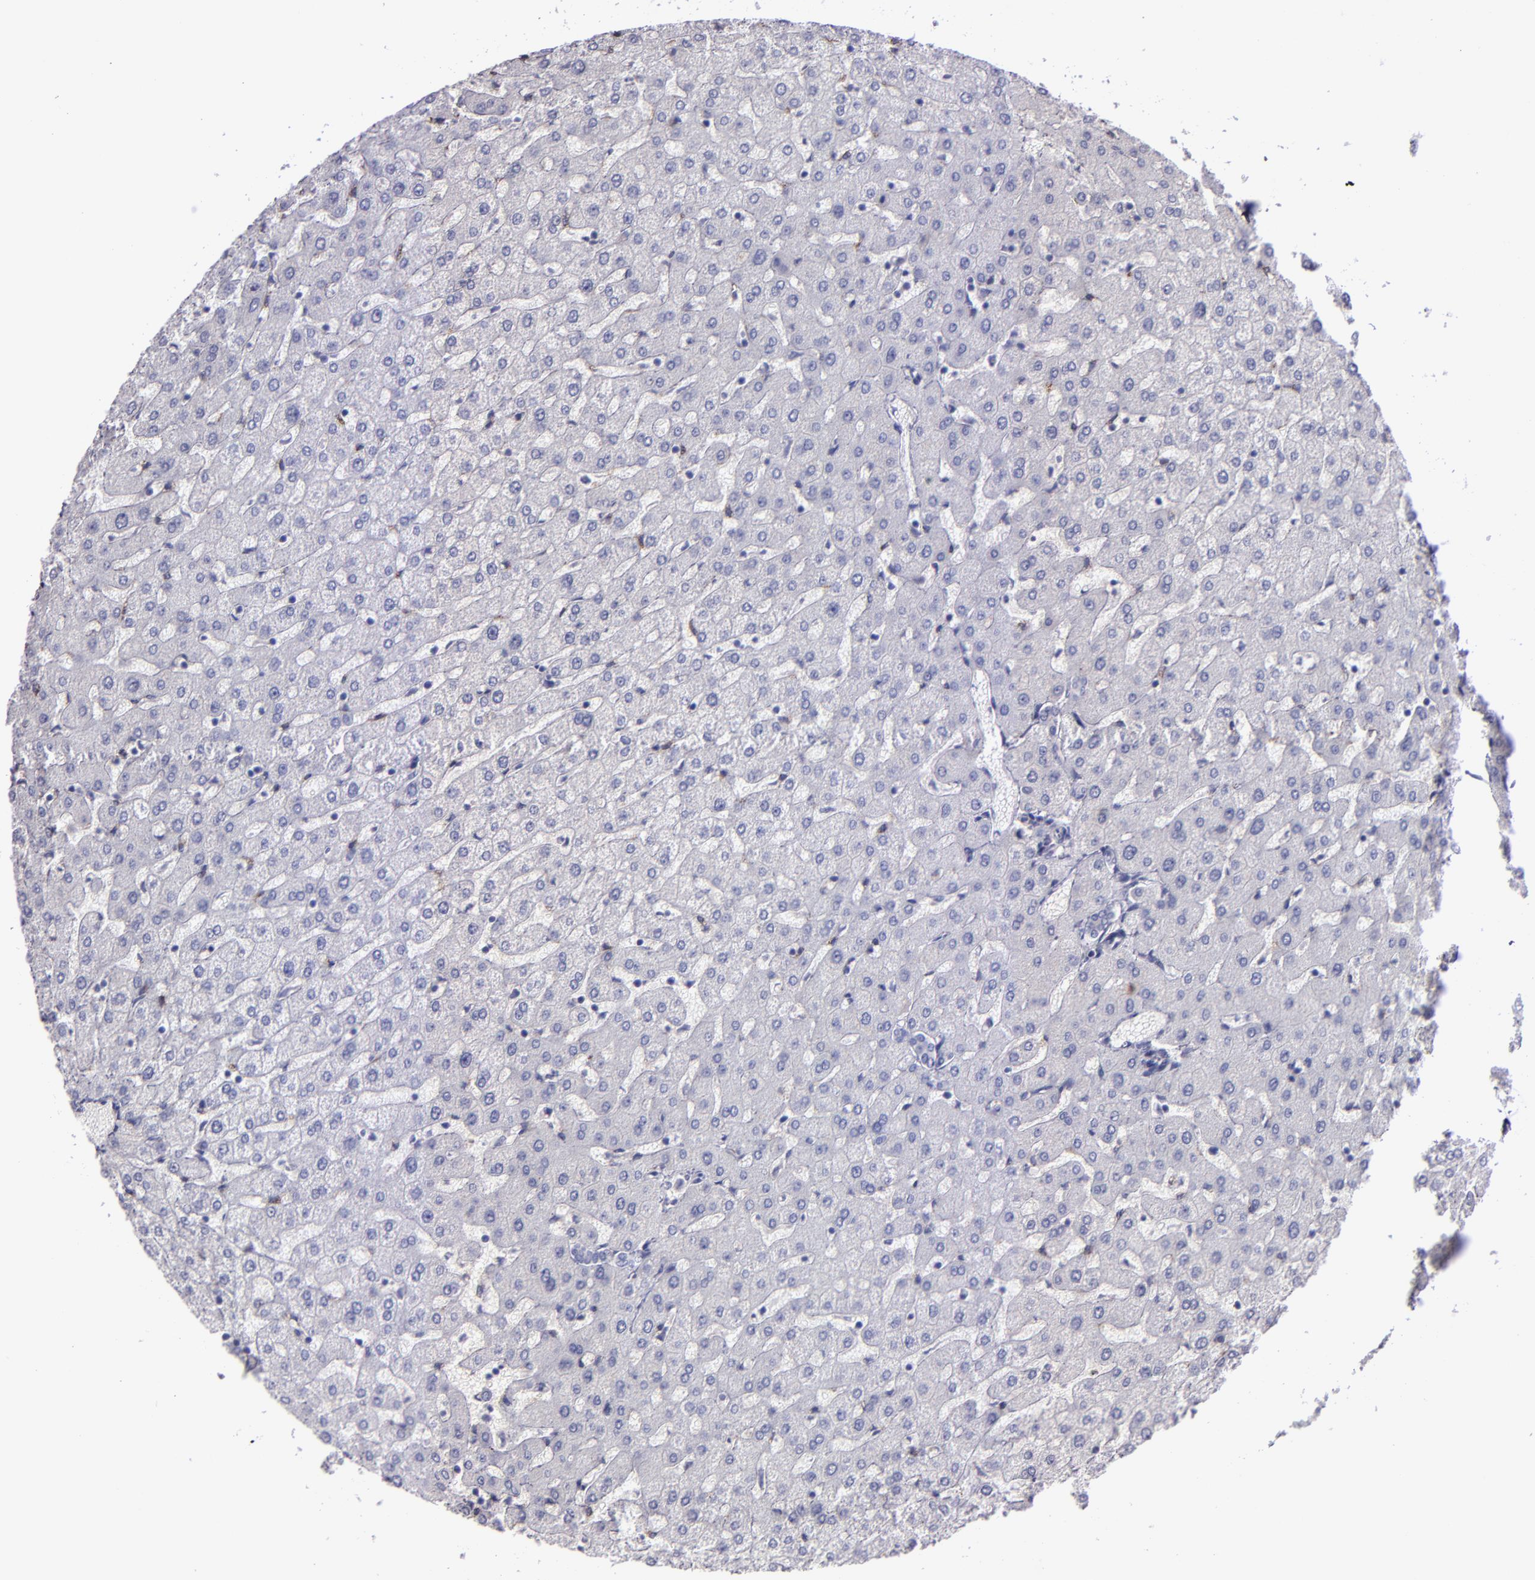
{"staining": {"intensity": "negative", "quantity": "none", "location": "none"}, "tissue": "liver", "cell_type": "Cholangiocytes", "image_type": "normal", "snomed": [{"axis": "morphology", "description": "Normal tissue, NOS"}, {"axis": "morphology", "description": "Fibrosis, NOS"}, {"axis": "topography", "description": "Liver"}], "caption": "Cholangiocytes show no significant expression in normal liver. (Brightfield microscopy of DAB IHC at high magnification).", "gene": "MASP1", "patient": {"sex": "female", "age": 29}}